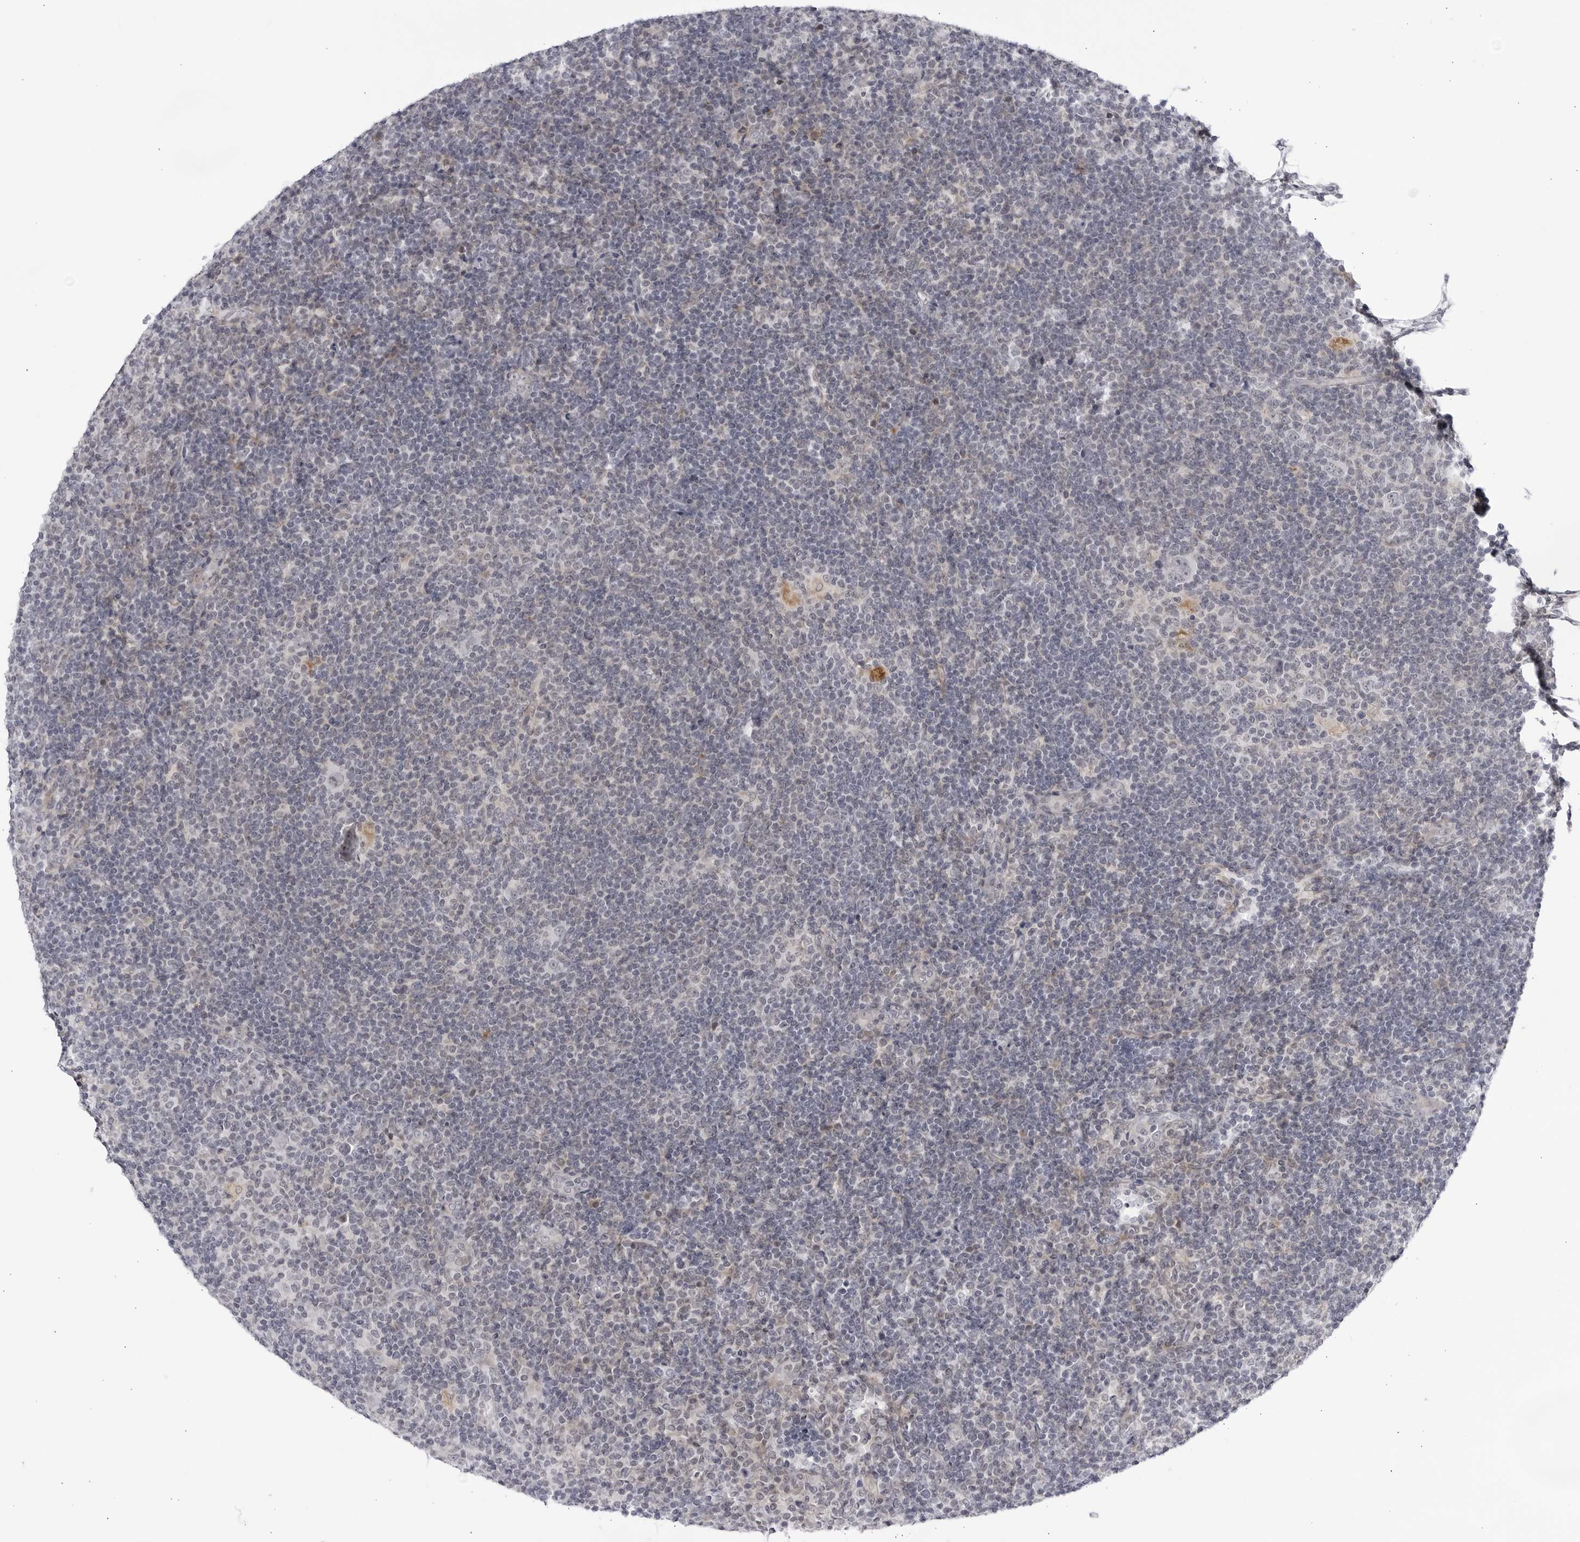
{"staining": {"intensity": "negative", "quantity": "none", "location": "none"}, "tissue": "lymphoma", "cell_type": "Tumor cells", "image_type": "cancer", "snomed": [{"axis": "morphology", "description": "Hodgkin's disease, NOS"}, {"axis": "topography", "description": "Lymph node"}], "caption": "Lymphoma was stained to show a protein in brown. There is no significant staining in tumor cells.", "gene": "CNBD1", "patient": {"sex": "female", "age": 57}}